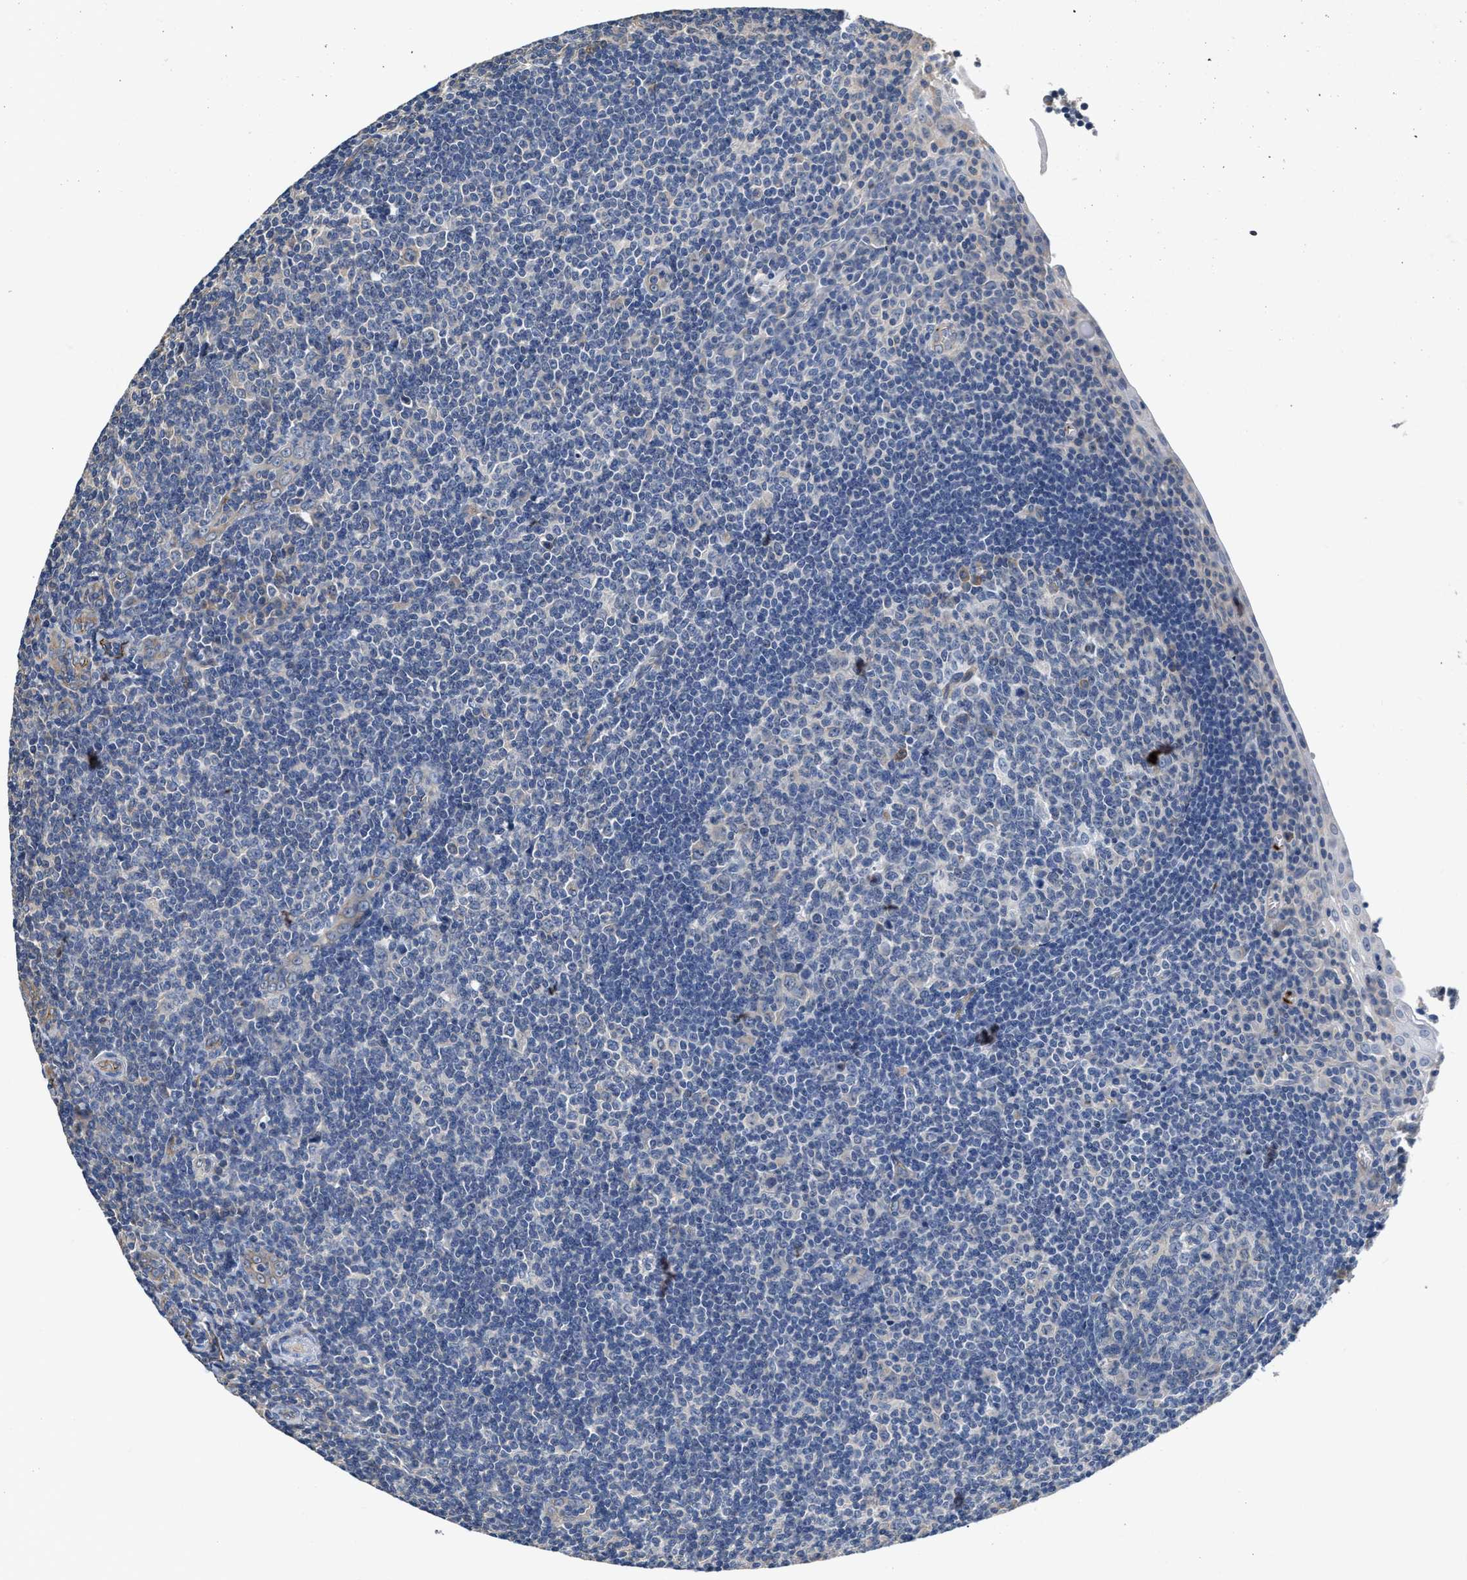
{"staining": {"intensity": "negative", "quantity": "none", "location": "none"}, "tissue": "tonsil", "cell_type": "Germinal center cells", "image_type": "normal", "snomed": [{"axis": "morphology", "description": "Normal tissue, NOS"}, {"axis": "topography", "description": "Tonsil"}], "caption": "This is an immunohistochemistry photomicrograph of normal human tonsil. There is no staining in germinal center cells.", "gene": "C22orf42", "patient": {"sex": "male", "age": 37}}